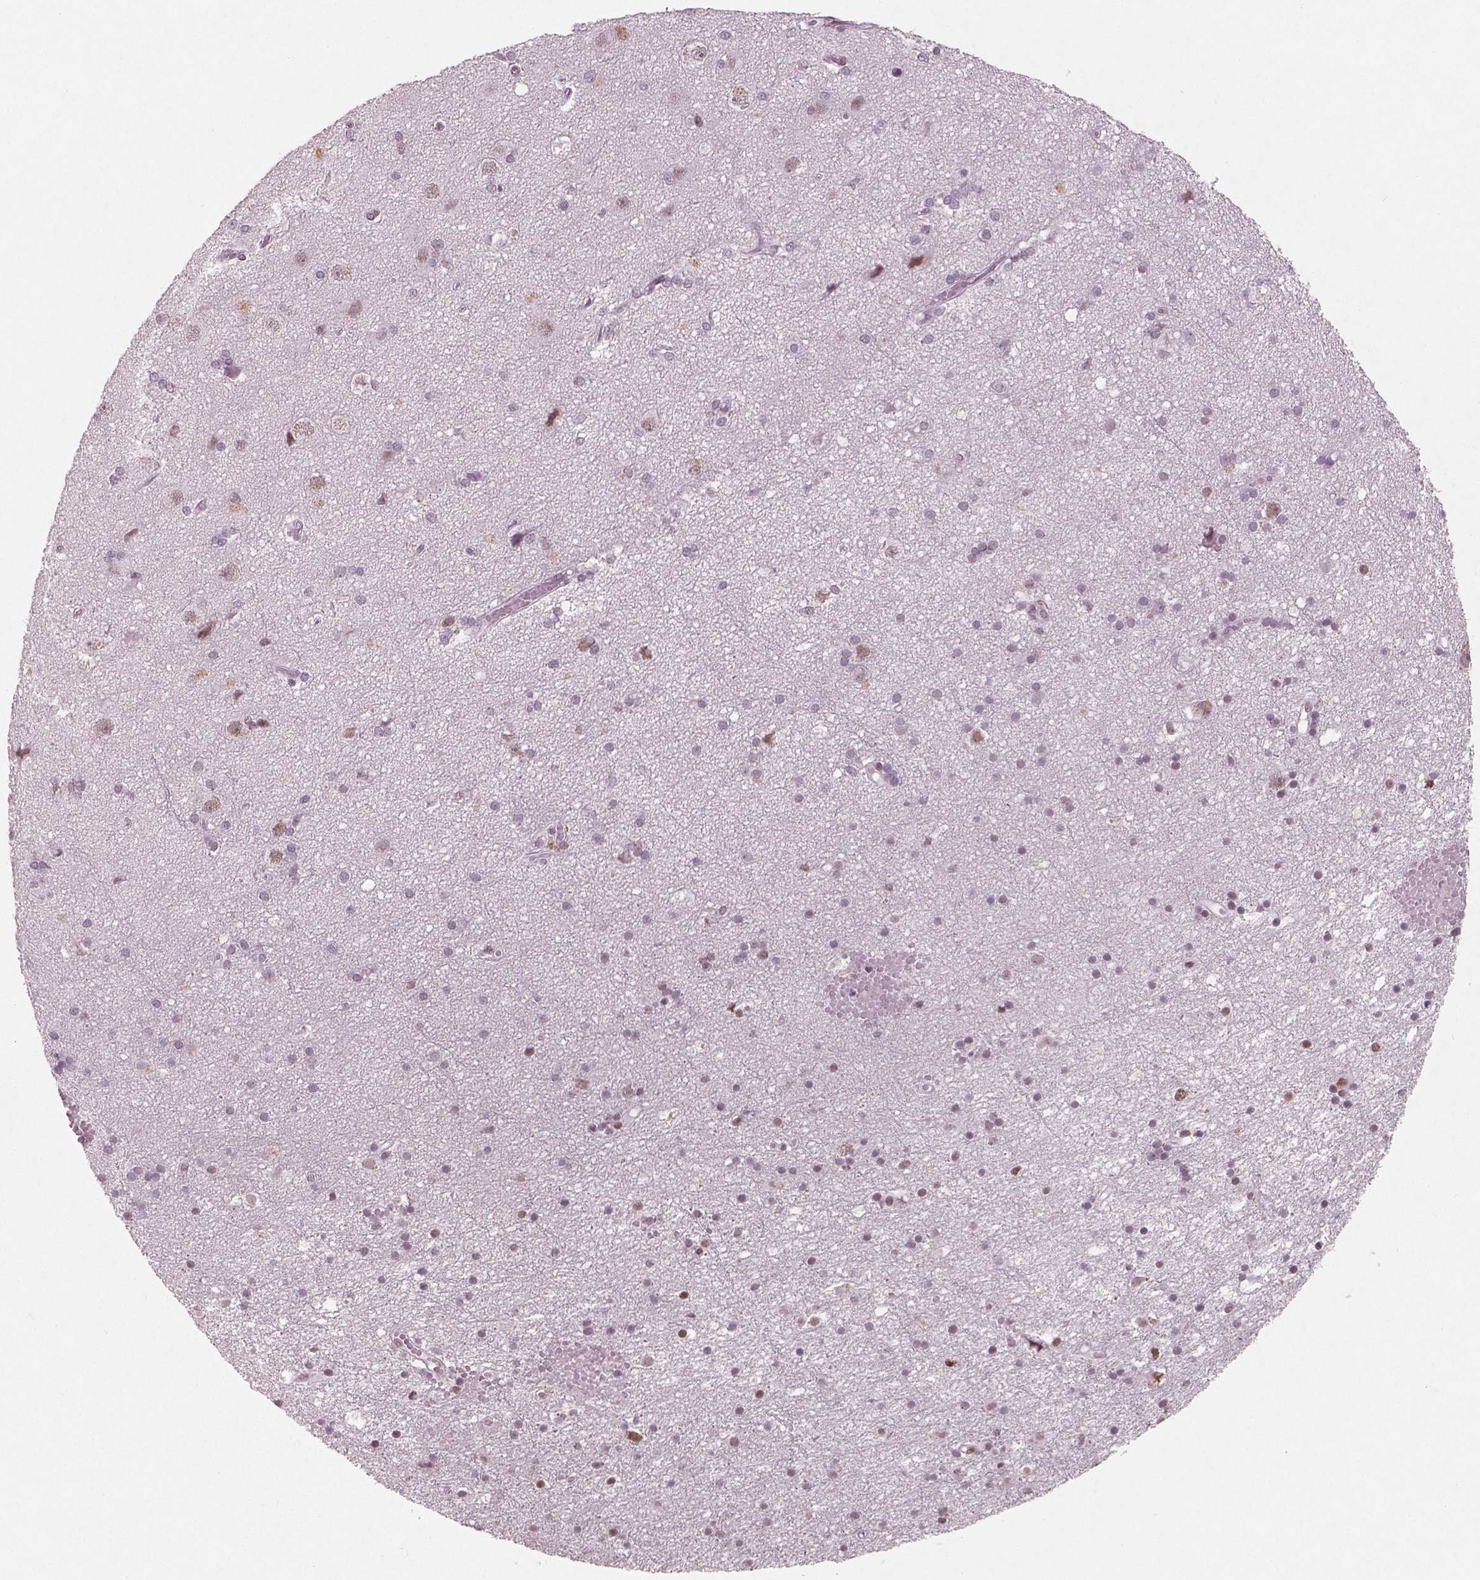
{"staining": {"intensity": "negative", "quantity": "none", "location": "none"}, "tissue": "cerebral cortex", "cell_type": "Endothelial cells", "image_type": "normal", "snomed": [{"axis": "morphology", "description": "Normal tissue, NOS"}, {"axis": "morphology", "description": "Glioma, malignant, High grade"}, {"axis": "topography", "description": "Cerebral cortex"}], "caption": "A high-resolution photomicrograph shows immunohistochemistry staining of normal cerebral cortex, which exhibits no significant staining in endothelial cells.", "gene": "BRD4", "patient": {"sex": "male", "age": 71}}